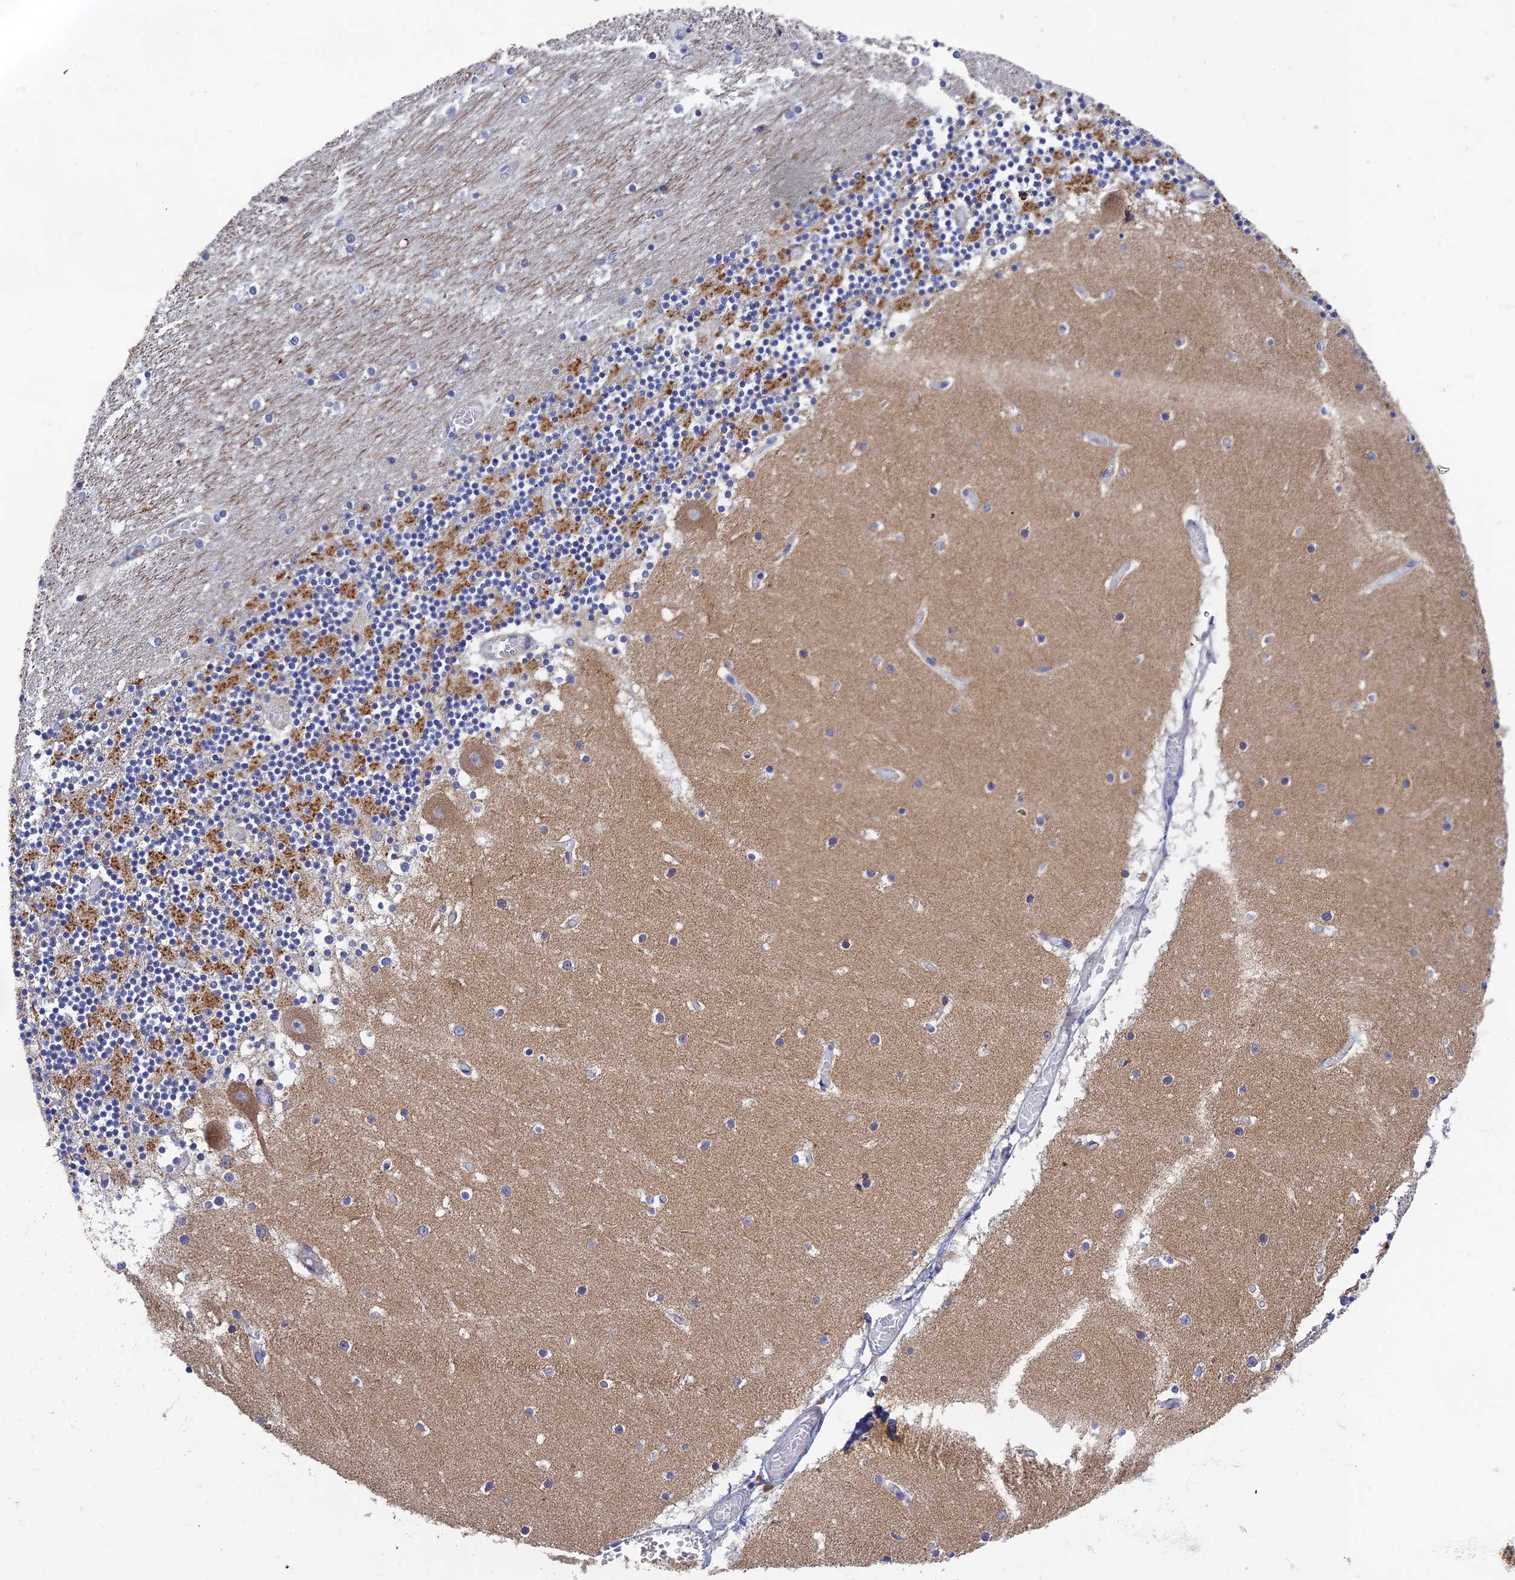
{"staining": {"intensity": "moderate", "quantity": "25%-75%", "location": "cytoplasmic/membranous"}, "tissue": "cerebellum", "cell_type": "Cells in granular layer", "image_type": "normal", "snomed": [{"axis": "morphology", "description": "Normal tissue, NOS"}, {"axis": "topography", "description": "Cerebellum"}], "caption": "Brown immunohistochemical staining in benign human cerebellum exhibits moderate cytoplasmic/membranous staining in approximately 25%-75% of cells in granular layer. Immunohistochemistry (ihc) stains the protein of interest in brown and the nuclei are stained blue.", "gene": "RNASEK", "patient": {"sex": "female", "age": 28}}